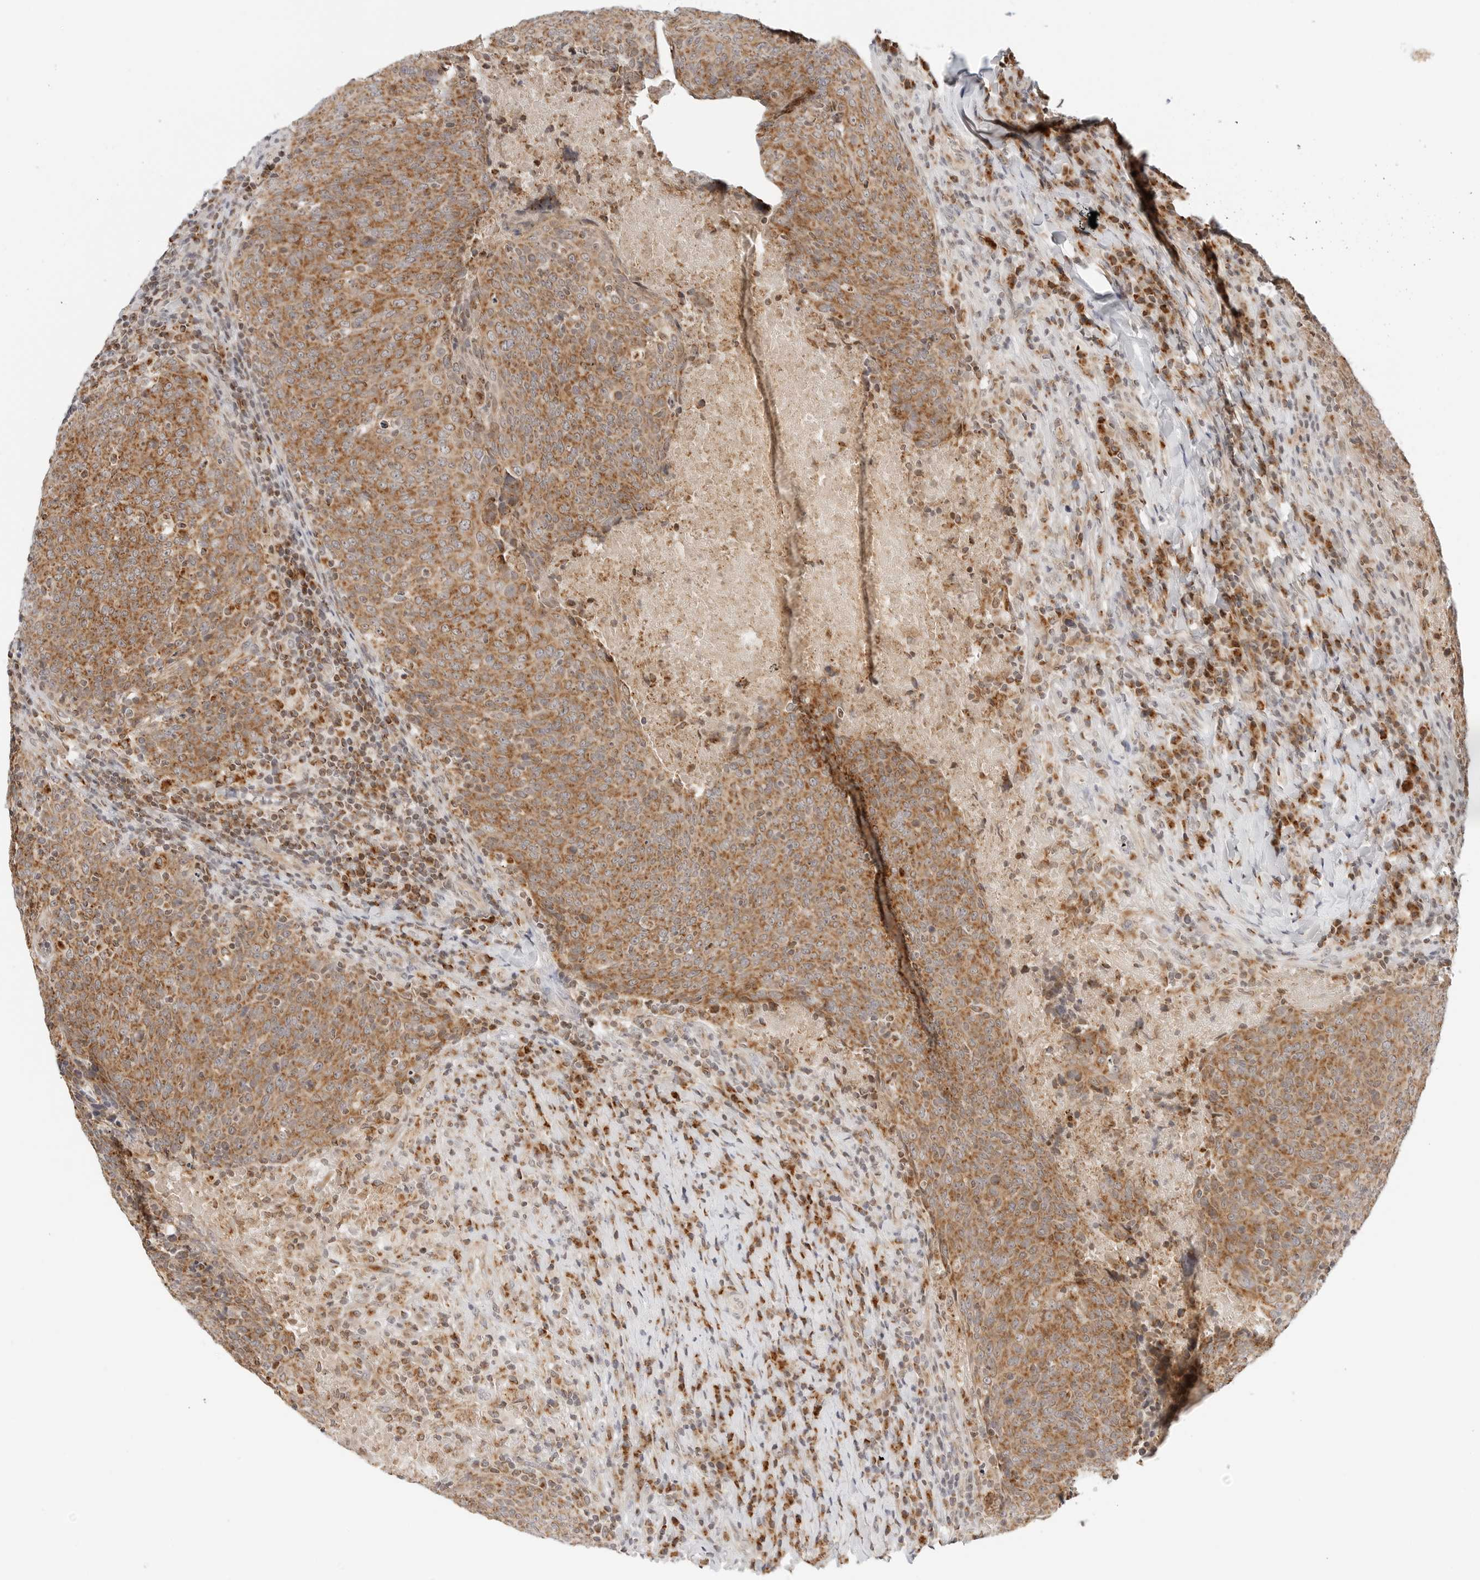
{"staining": {"intensity": "moderate", "quantity": ">75%", "location": "cytoplasmic/membranous"}, "tissue": "head and neck cancer", "cell_type": "Tumor cells", "image_type": "cancer", "snomed": [{"axis": "morphology", "description": "Squamous cell carcinoma, NOS"}, {"axis": "morphology", "description": "Squamous cell carcinoma, metastatic, NOS"}, {"axis": "topography", "description": "Lymph node"}, {"axis": "topography", "description": "Head-Neck"}], "caption": "Immunohistochemistry (IHC) micrograph of neoplastic tissue: human squamous cell carcinoma (head and neck) stained using immunohistochemistry (IHC) exhibits medium levels of moderate protein expression localized specifically in the cytoplasmic/membranous of tumor cells, appearing as a cytoplasmic/membranous brown color.", "gene": "DYRK4", "patient": {"sex": "male", "age": 62}}